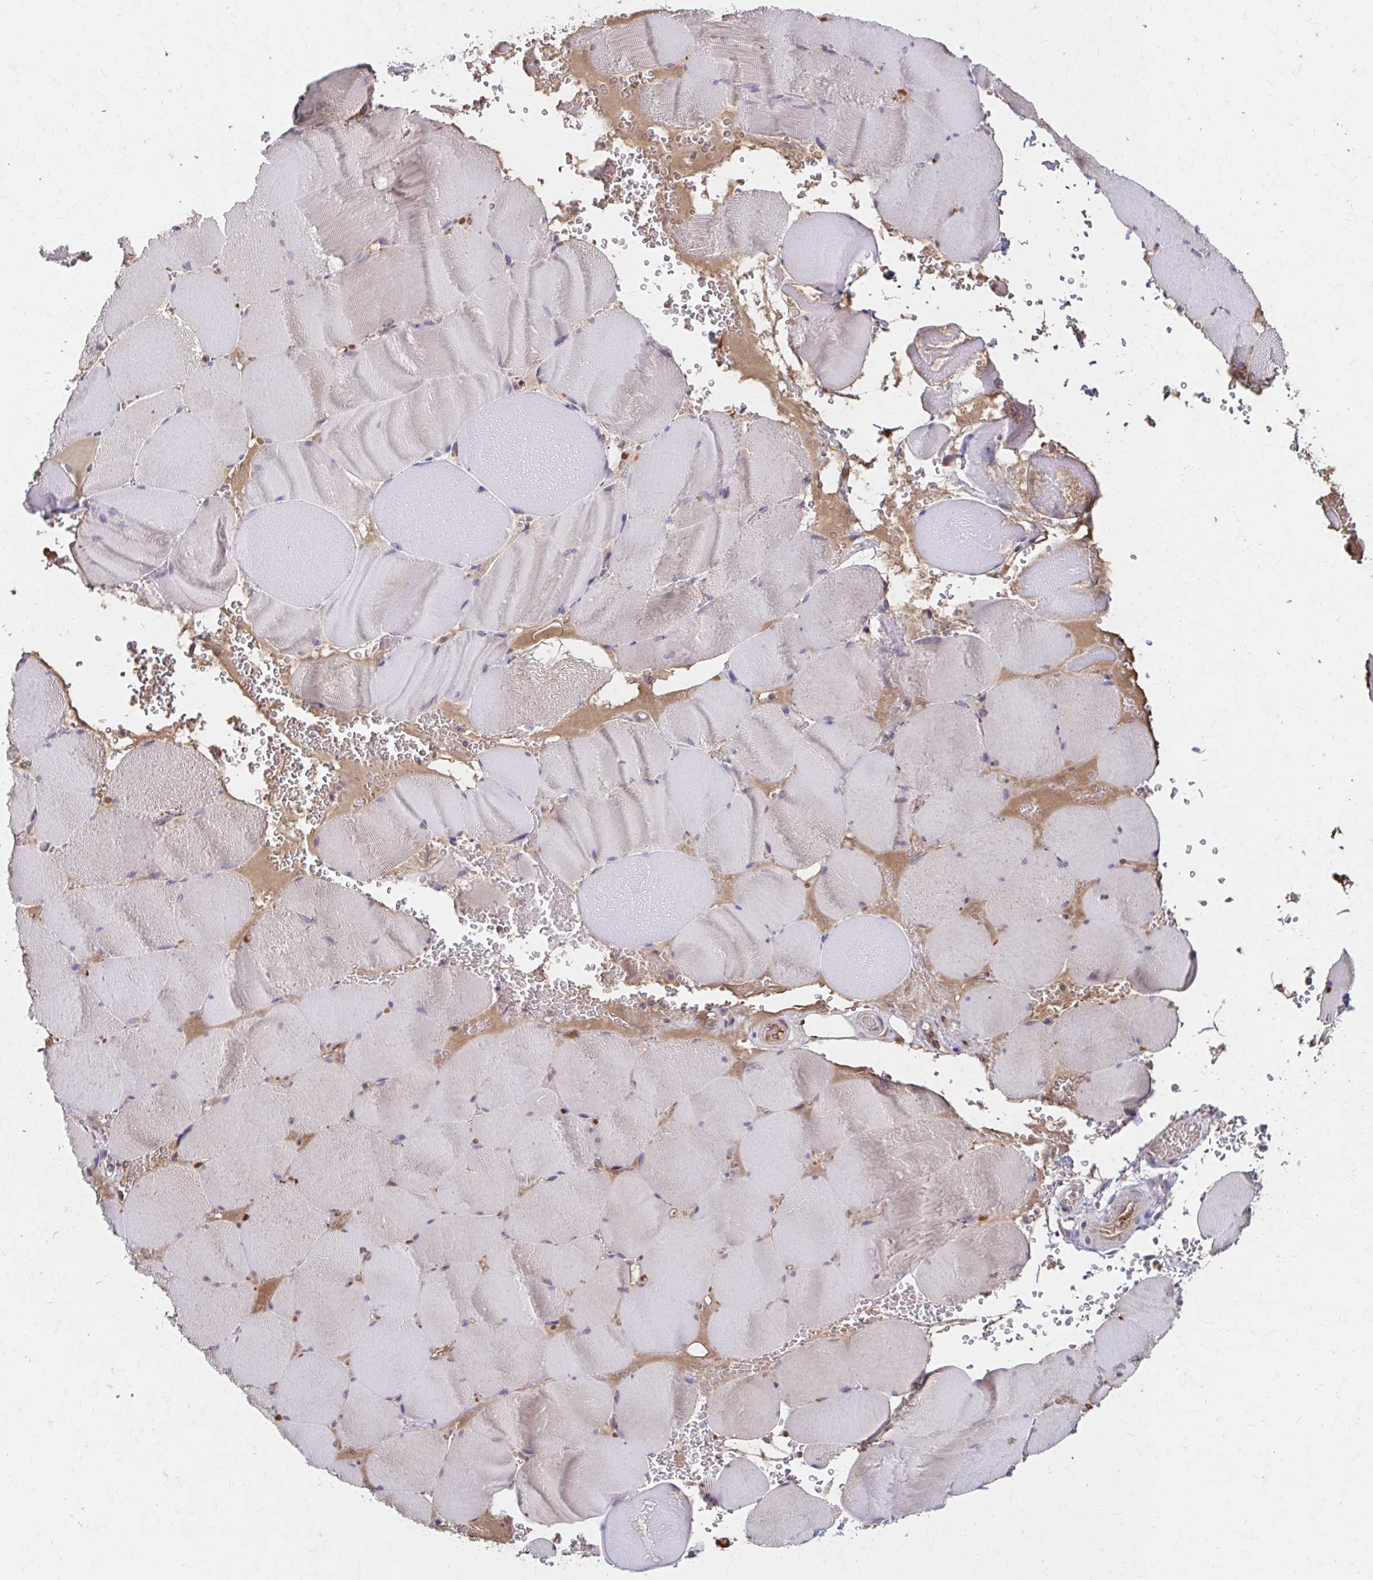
{"staining": {"intensity": "negative", "quantity": "none", "location": "none"}, "tissue": "skeletal muscle", "cell_type": "Myocytes", "image_type": "normal", "snomed": [{"axis": "morphology", "description": "Normal tissue, NOS"}, {"axis": "topography", "description": "Skeletal muscle"}, {"axis": "topography", "description": "Head-Neck"}], "caption": "Immunohistochemical staining of unremarkable skeletal muscle reveals no significant staining in myocytes.", "gene": "HMGCS2", "patient": {"sex": "male", "age": 66}}